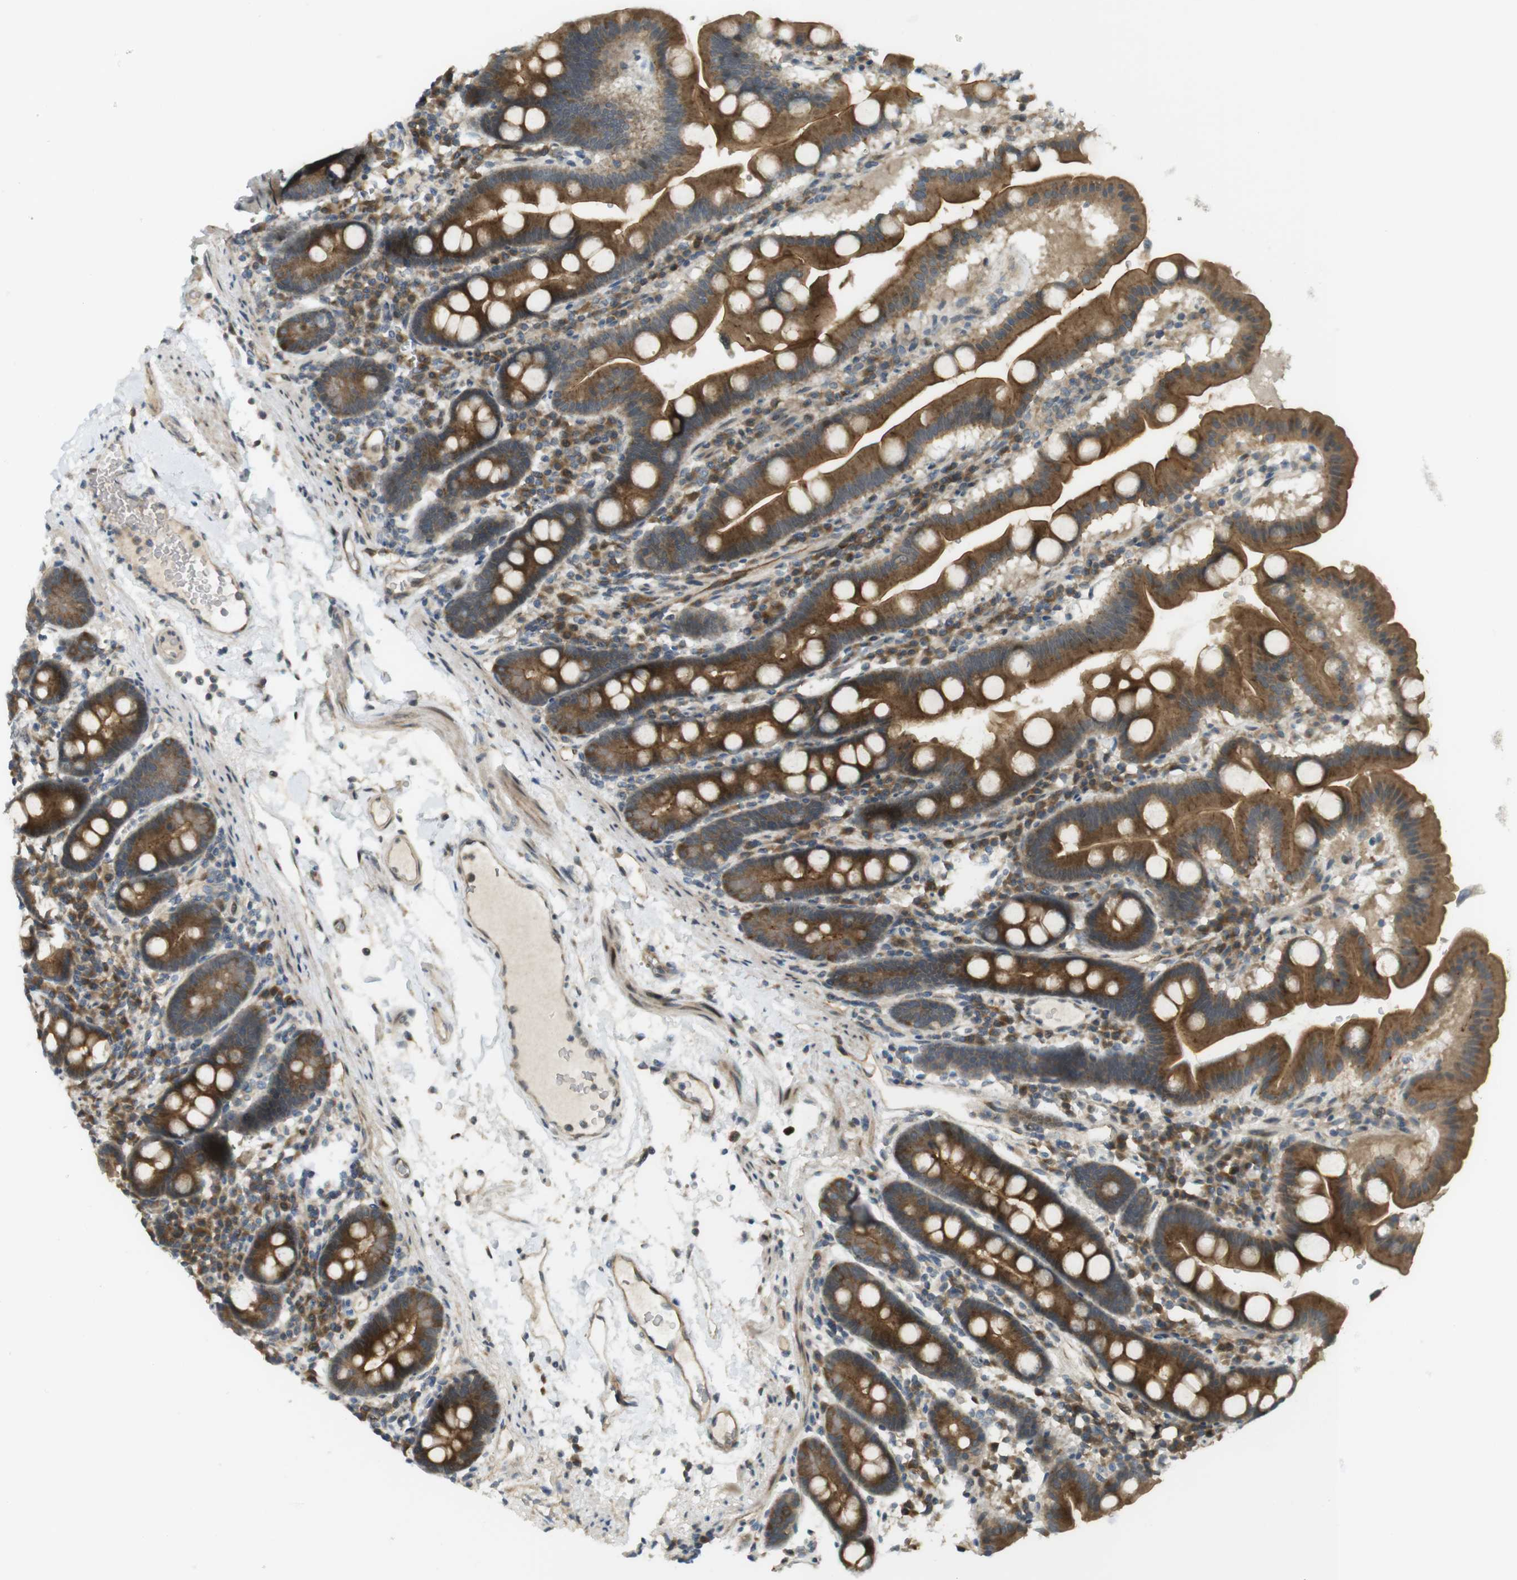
{"staining": {"intensity": "strong", "quantity": ">75%", "location": "cytoplasmic/membranous"}, "tissue": "duodenum", "cell_type": "Glandular cells", "image_type": "normal", "snomed": [{"axis": "morphology", "description": "Normal tissue, NOS"}, {"axis": "topography", "description": "Duodenum"}], "caption": "Protein staining by immunohistochemistry reveals strong cytoplasmic/membranous positivity in about >75% of glandular cells in benign duodenum.", "gene": "CLRN3", "patient": {"sex": "male", "age": 50}}